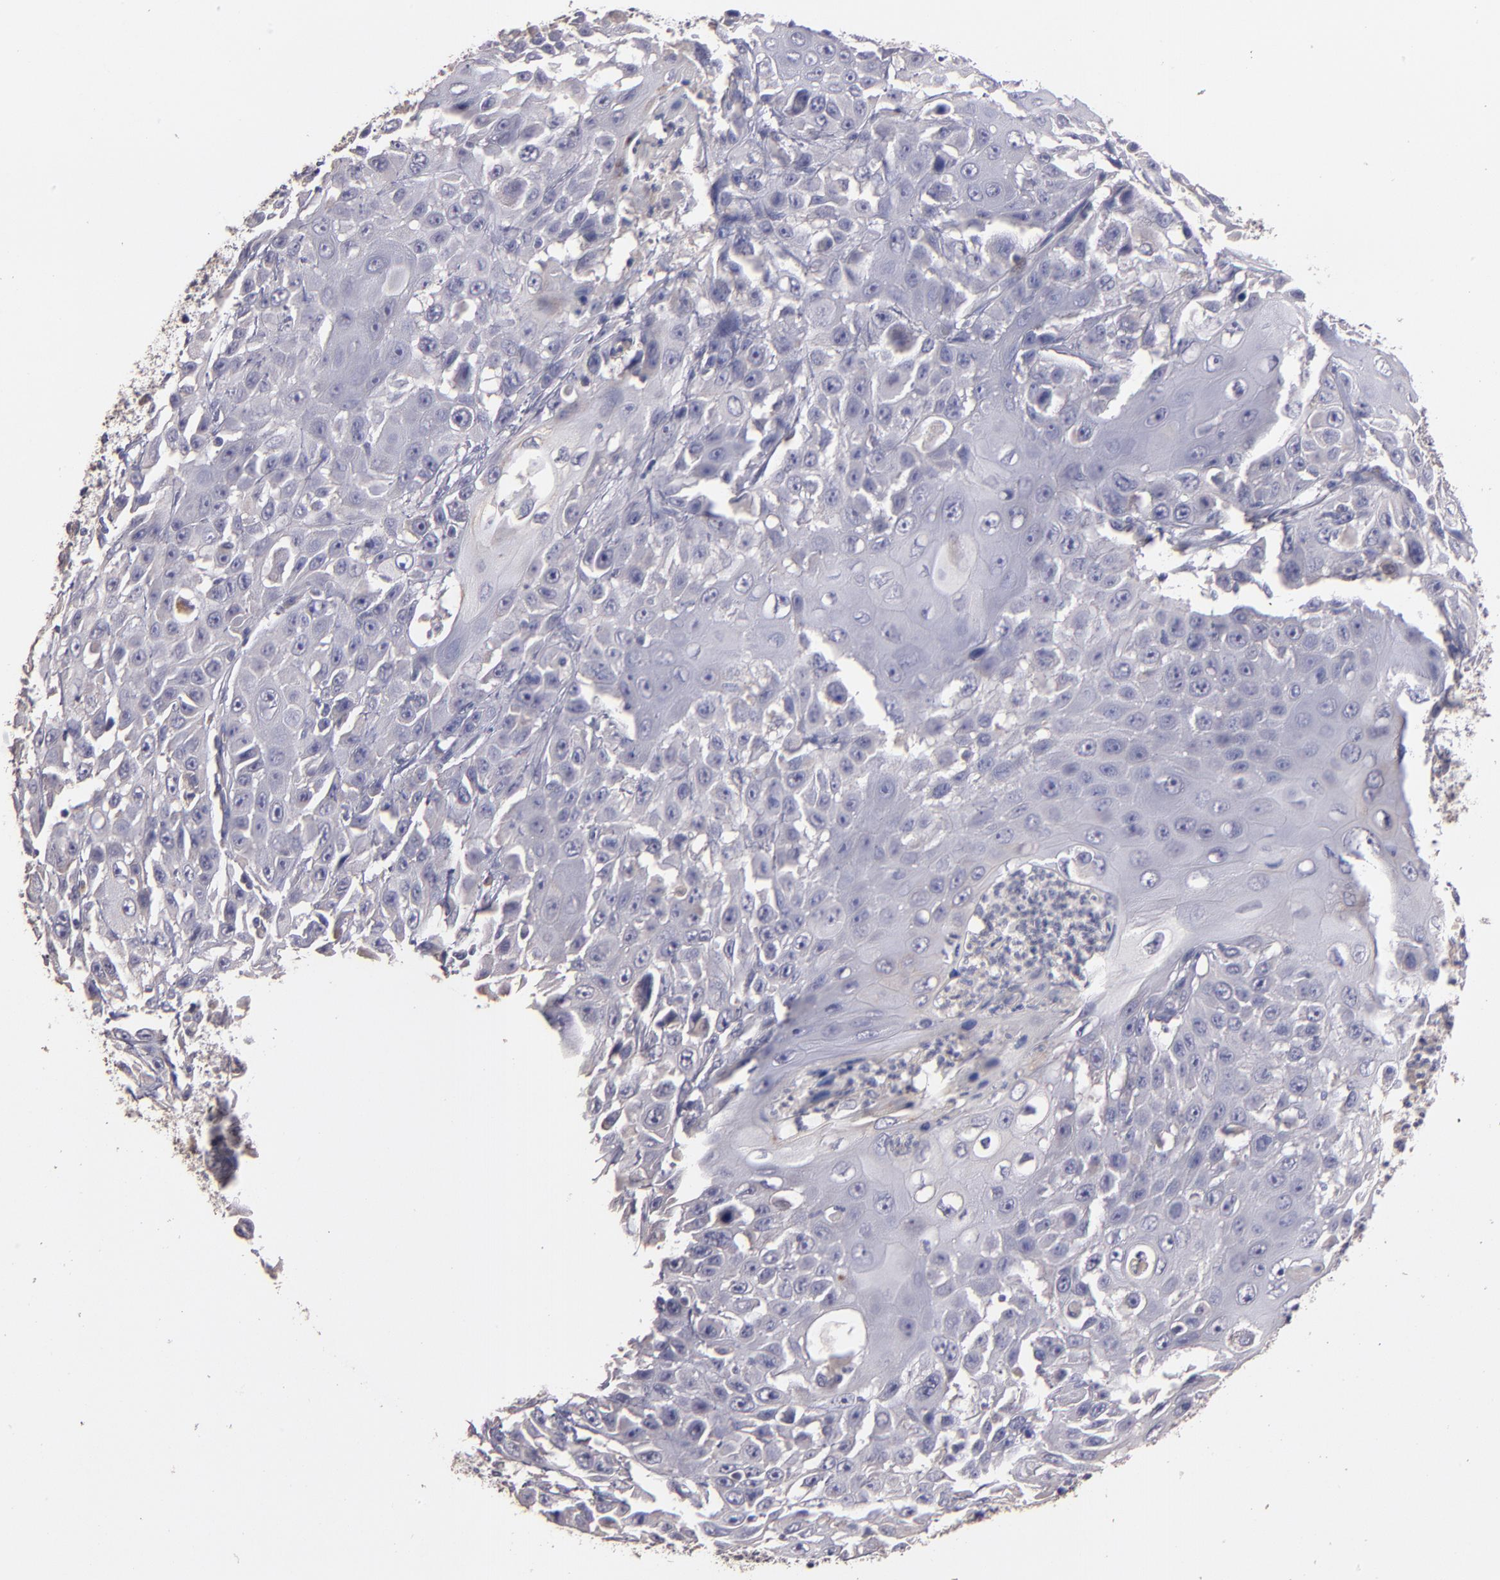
{"staining": {"intensity": "negative", "quantity": "none", "location": "none"}, "tissue": "cervical cancer", "cell_type": "Tumor cells", "image_type": "cancer", "snomed": [{"axis": "morphology", "description": "Squamous cell carcinoma, NOS"}, {"axis": "topography", "description": "Cervix"}], "caption": "Image shows no protein expression in tumor cells of cervical squamous cell carcinoma tissue.", "gene": "GNAZ", "patient": {"sex": "female", "age": 39}}